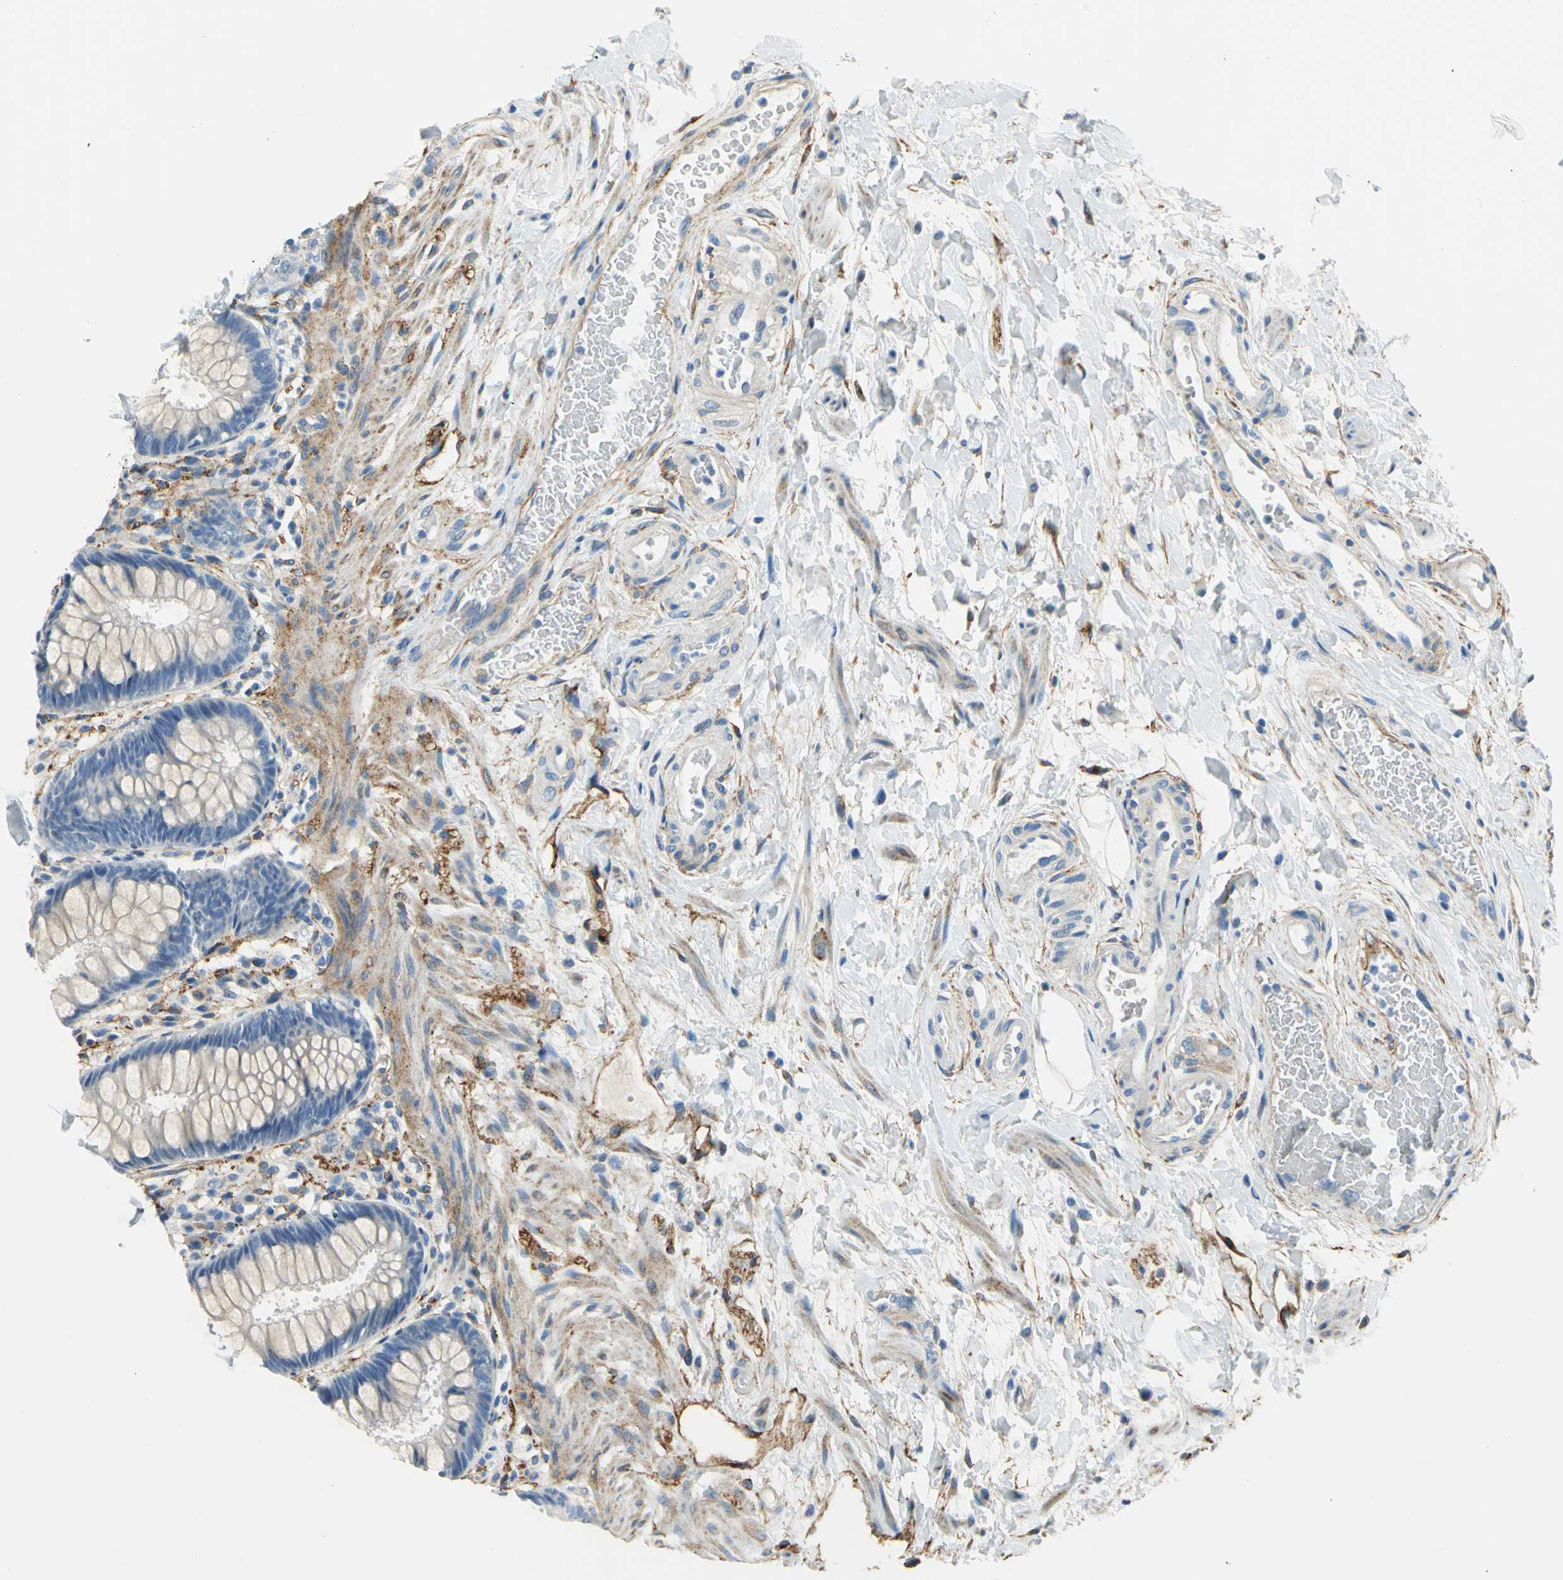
{"staining": {"intensity": "weak", "quantity": "25%-75%", "location": "cytoplasmic/membranous"}, "tissue": "rectum", "cell_type": "Glandular cells", "image_type": "normal", "snomed": [{"axis": "morphology", "description": "Normal tissue, NOS"}, {"axis": "topography", "description": "Rectum"}], "caption": "A micrograph of rectum stained for a protein shows weak cytoplasmic/membranous brown staining in glandular cells.", "gene": "AKAP12", "patient": {"sex": "female", "age": 46}}